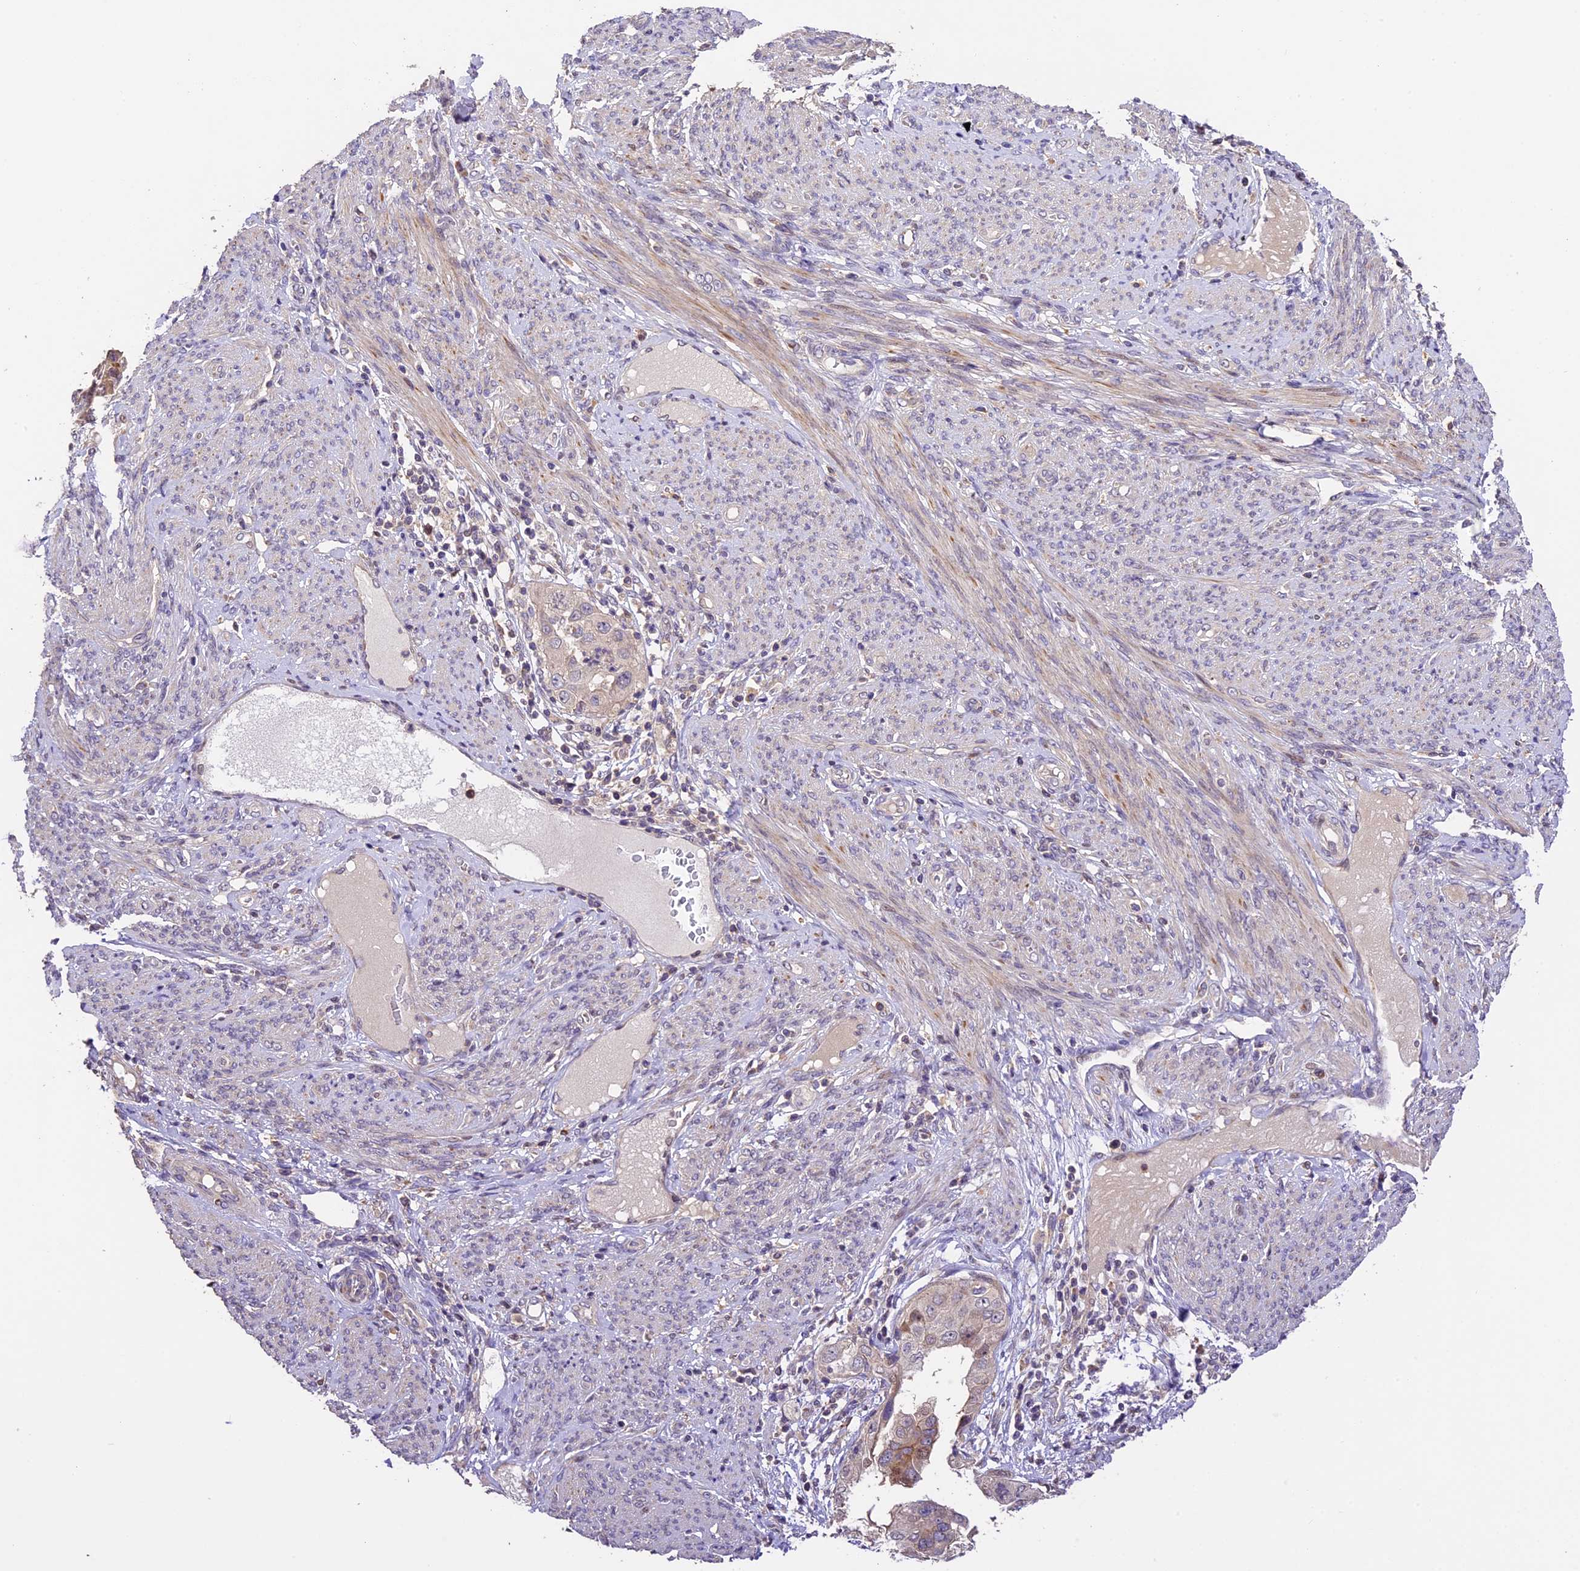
{"staining": {"intensity": "negative", "quantity": "none", "location": "none"}, "tissue": "endometrial cancer", "cell_type": "Tumor cells", "image_type": "cancer", "snomed": [{"axis": "morphology", "description": "Adenocarcinoma, NOS"}, {"axis": "topography", "description": "Endometrium"}], "caption": "Immunohistochemistry of endometrial cancer (adenocarcinoma) exhibits no positivity in tumor cells.", "gene": "DGKH", "patient": {"sex": "female", "age": 85}}